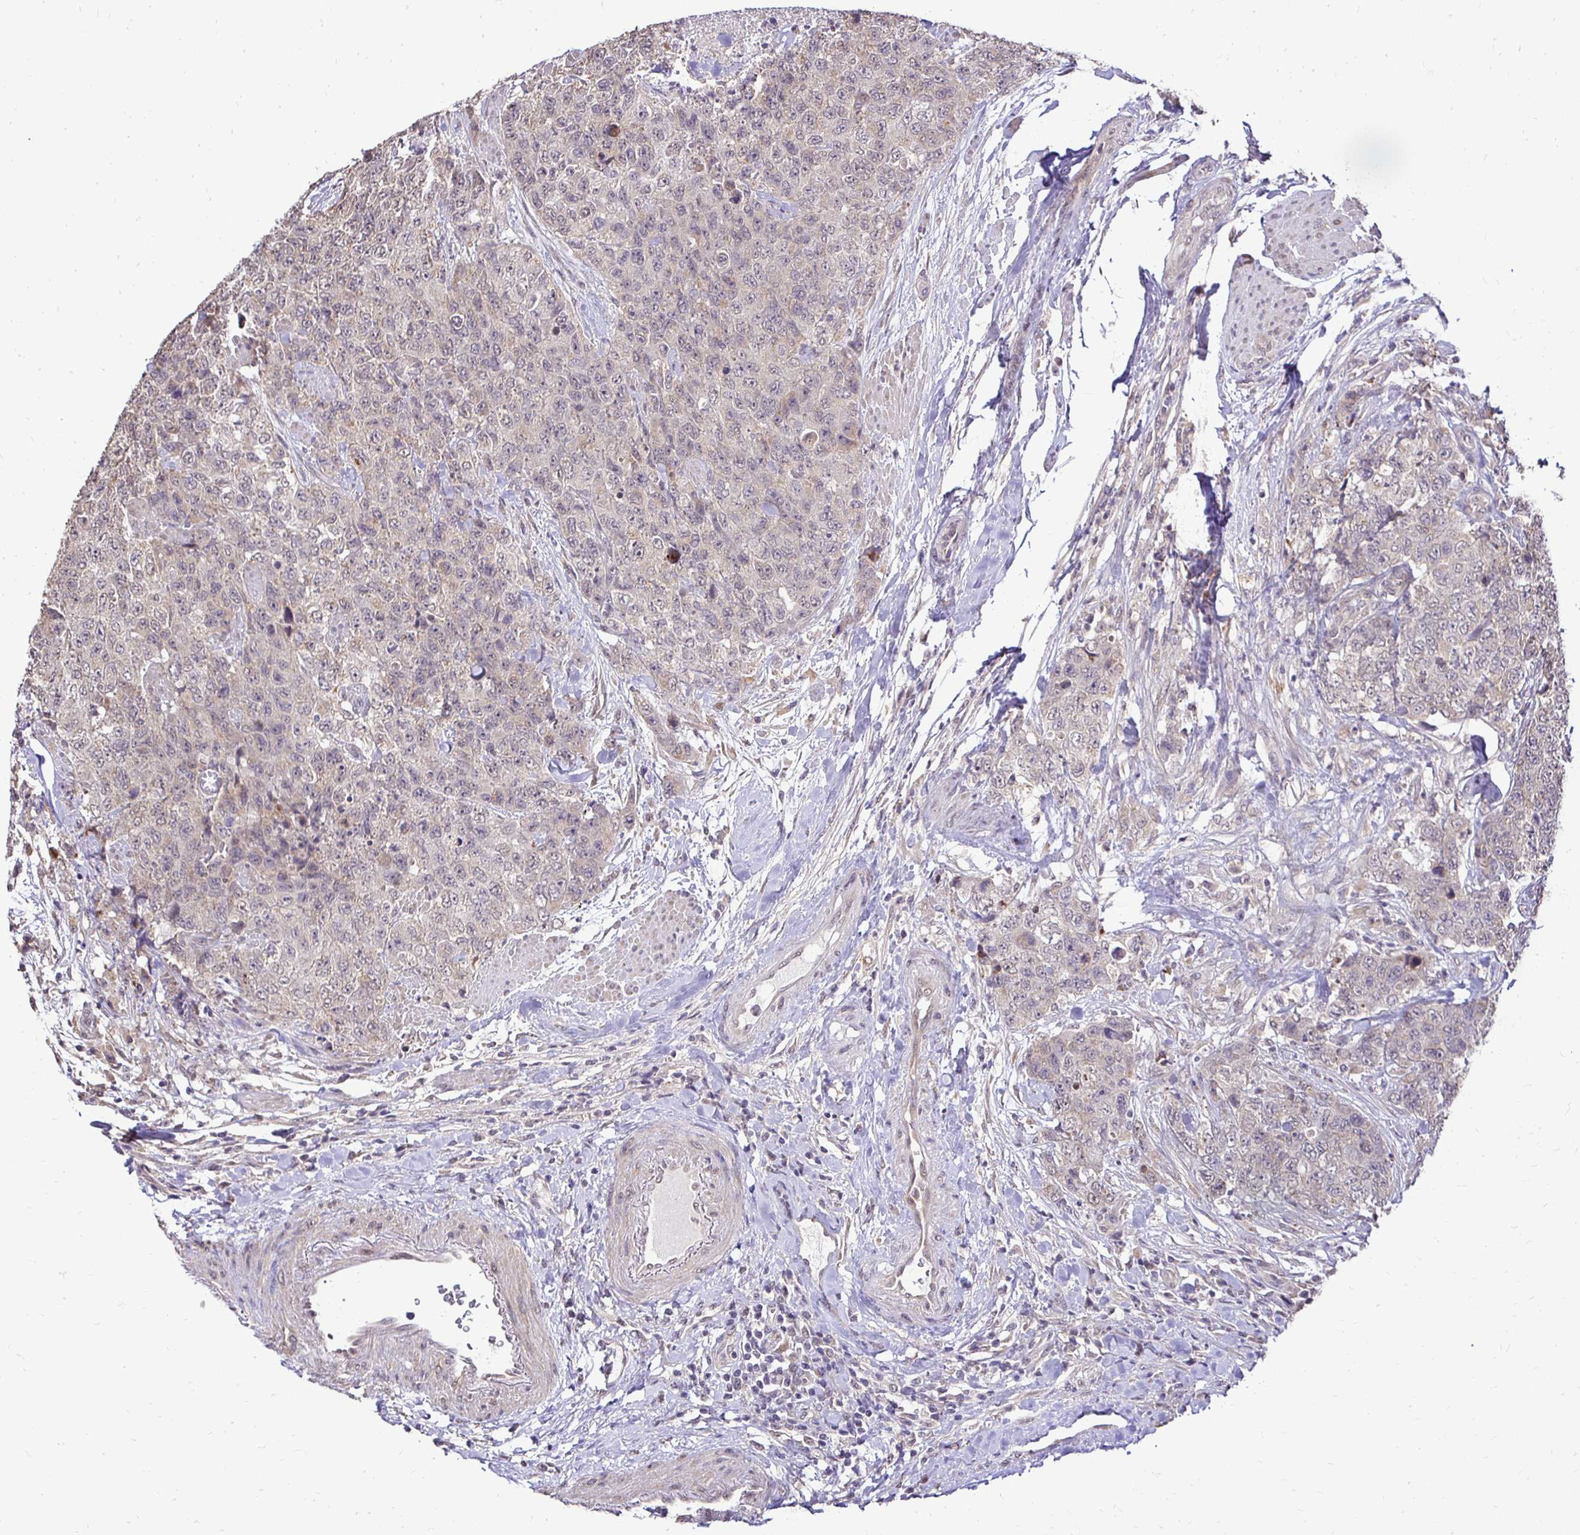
{"staining": {"intensity": "weak", "quantity": "25%-75%", "location": "cytoplasmic/membranous"}, "tissue": "urothelial cancer", "cell_type": "Tumor cells", "image_type": "cancer", "snomed": [{"axis": "morphology", "description": "Urothelial carcinoma, High grade"}, {"axis": "topography", "description": "Urinary bladder"}], "caption": "Immunohistochemical staining of human urothelial carcinoma (high-grade) displays weak cytoplasmic/membranous protein expression in about 25%-75% of tumor cells.", "gene": "RHEBL1", "patient": {"sex": "female", "age": 78}}